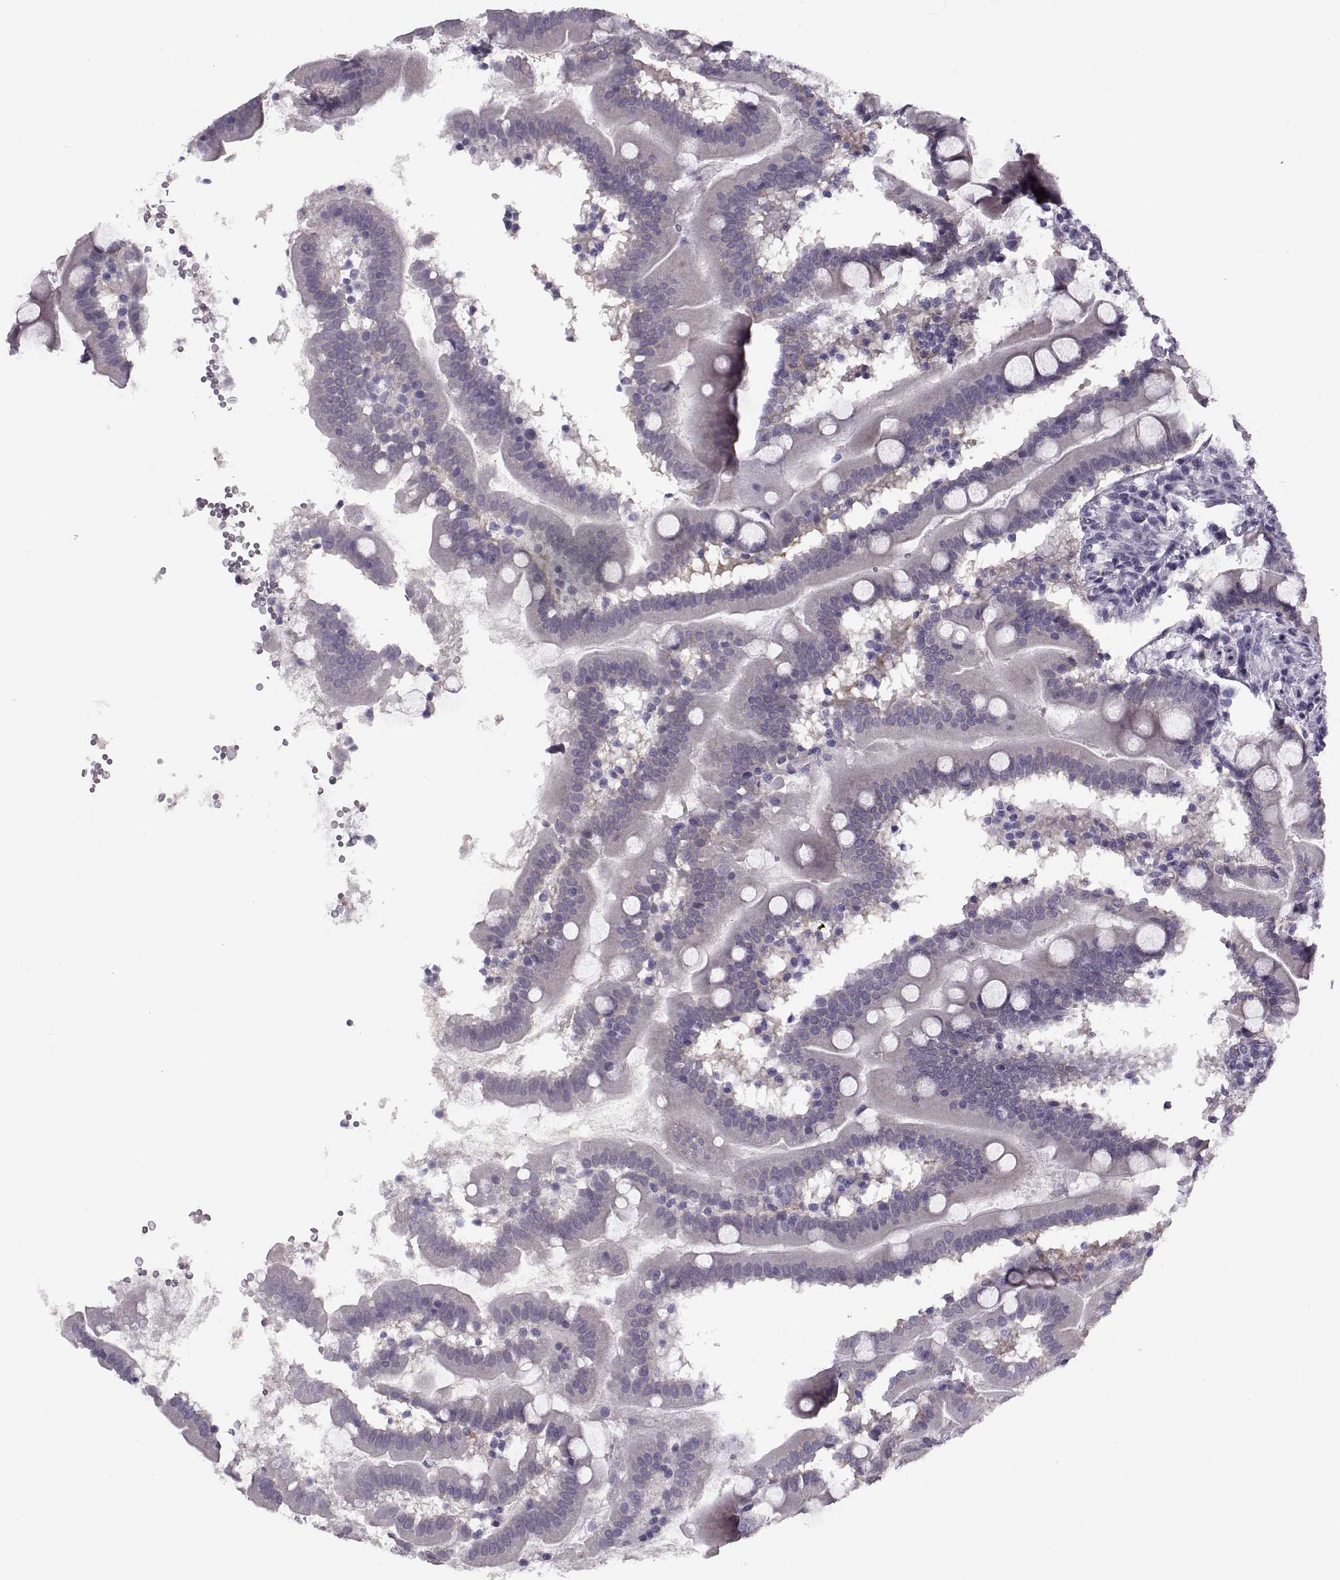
{"staining": {"intensity": "negative", "quantity": "none", "location": "none"}, "tissue": "small intestine", "cell_type": "Glandular cells", "image_type": "normal", "snomed": [{"axis": "morphology", "description": "Normal tissue, NOS"}, {"axis": "topography", "description": "Small intestine"}], "caption": "Immunohistochemistry of benign human small intestine displays no staining in glandular cells. (Stains: DAB (3,3'-diaminobenzidine) immunohistochemistry with hematoxylin counter stain, Microscopy: brightfield microscopy at high magnification).", "gene": "TBC1D3B", "patient": {"sex": "female", "age": 44}}